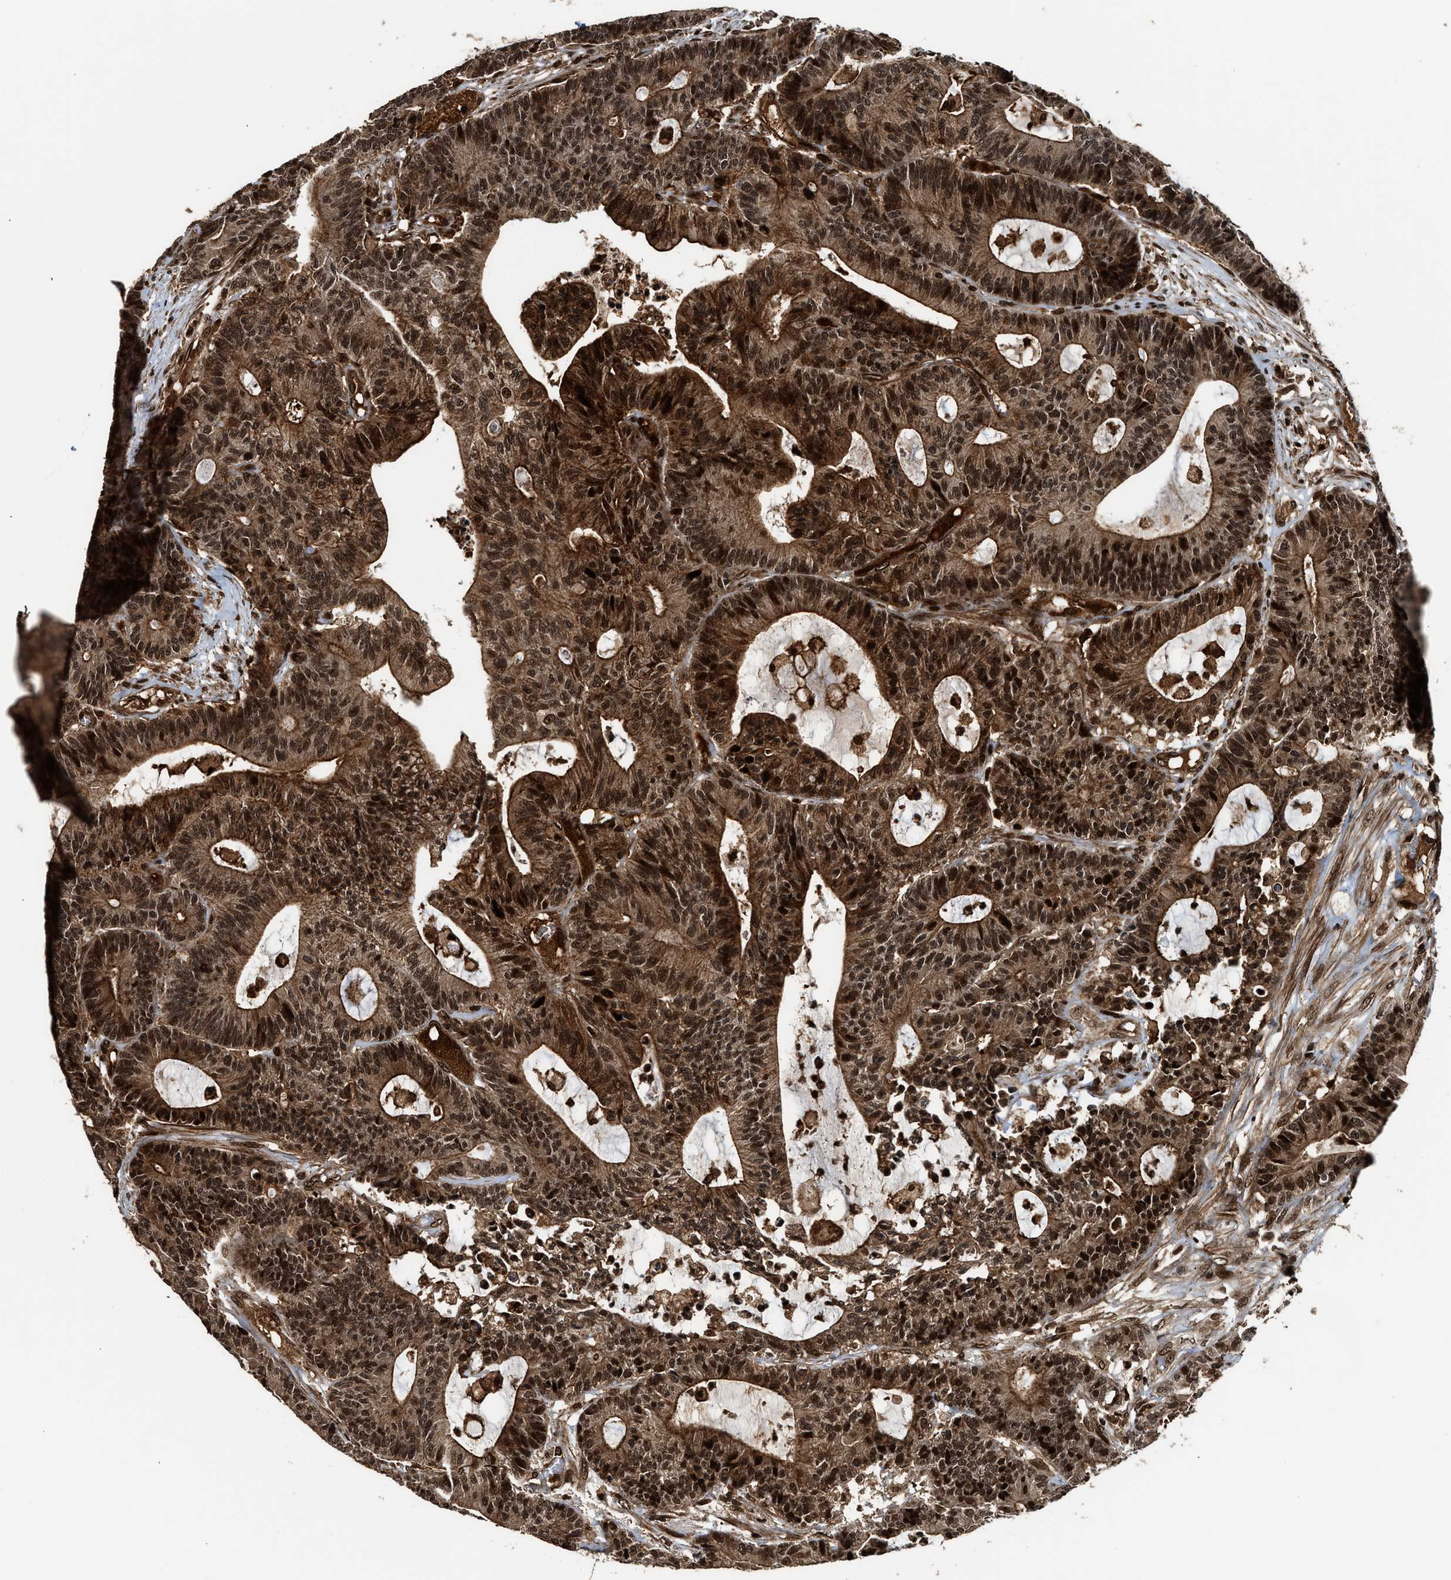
{"staining": {"intensity": "strong", "quantity": ">75%", "location": "cytoplasmic/membranous,nuclear"}, "tissue": "colorectal cancer", "cell_type": "Tumor cells", "image_type": "cancer", "snomed": [{"axis": "morphology", "description": "Adenocarcinoma, NOS"}, {"axis": "topography", "description": "Colon"}], "caption": "Protein staining of colorectal adenocarcinoma tissue demonstrates strong cytoplasmic/membranous and nuclear positivity in approximately >75% of tumor cells.", "gene": "MDM2", "patient": {"sex": "female", "age": 84}}